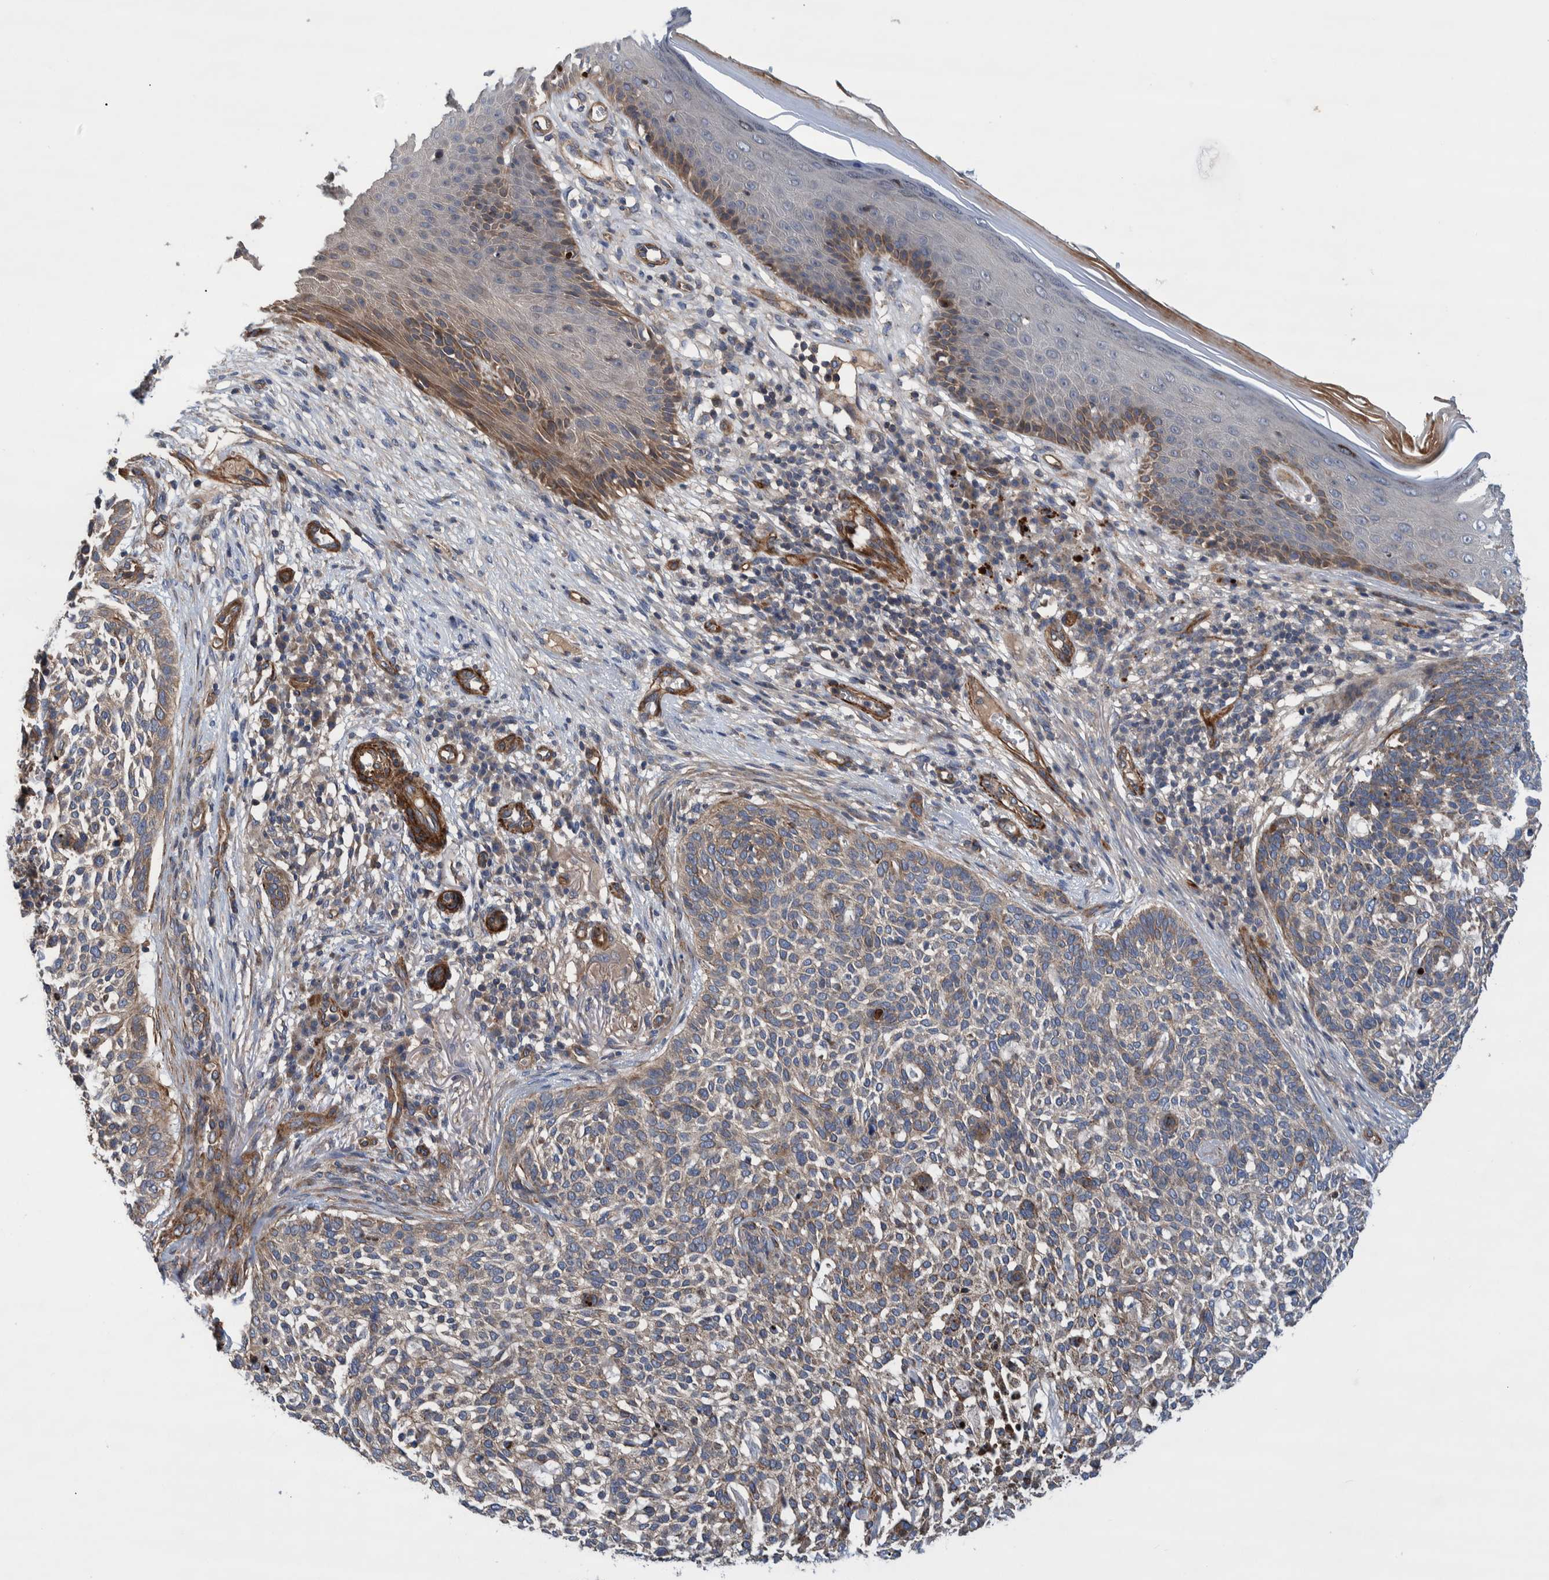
{"staining": {"intensity": "weak", "quantity": ">75%", "location": "cytoplasmic/membranous"}, "tissue": "skin cancer", "cell_type": "Tumor cells", "image_type": "cancer", "snomed": [{"axis": "morphology", "description": "Basal cell carcinoma"}, {"axis": "topography", "description": "Skin"}], "caption": "Basal cell carcinoma (skin) tissue exhibits weak cytoplasmic/membranous positivity in approximately >75% of tumor cells, visualized by immunohistochemistry.", "gene": "GRPEL2", "patient": {"sex": "female", "age": 64}}